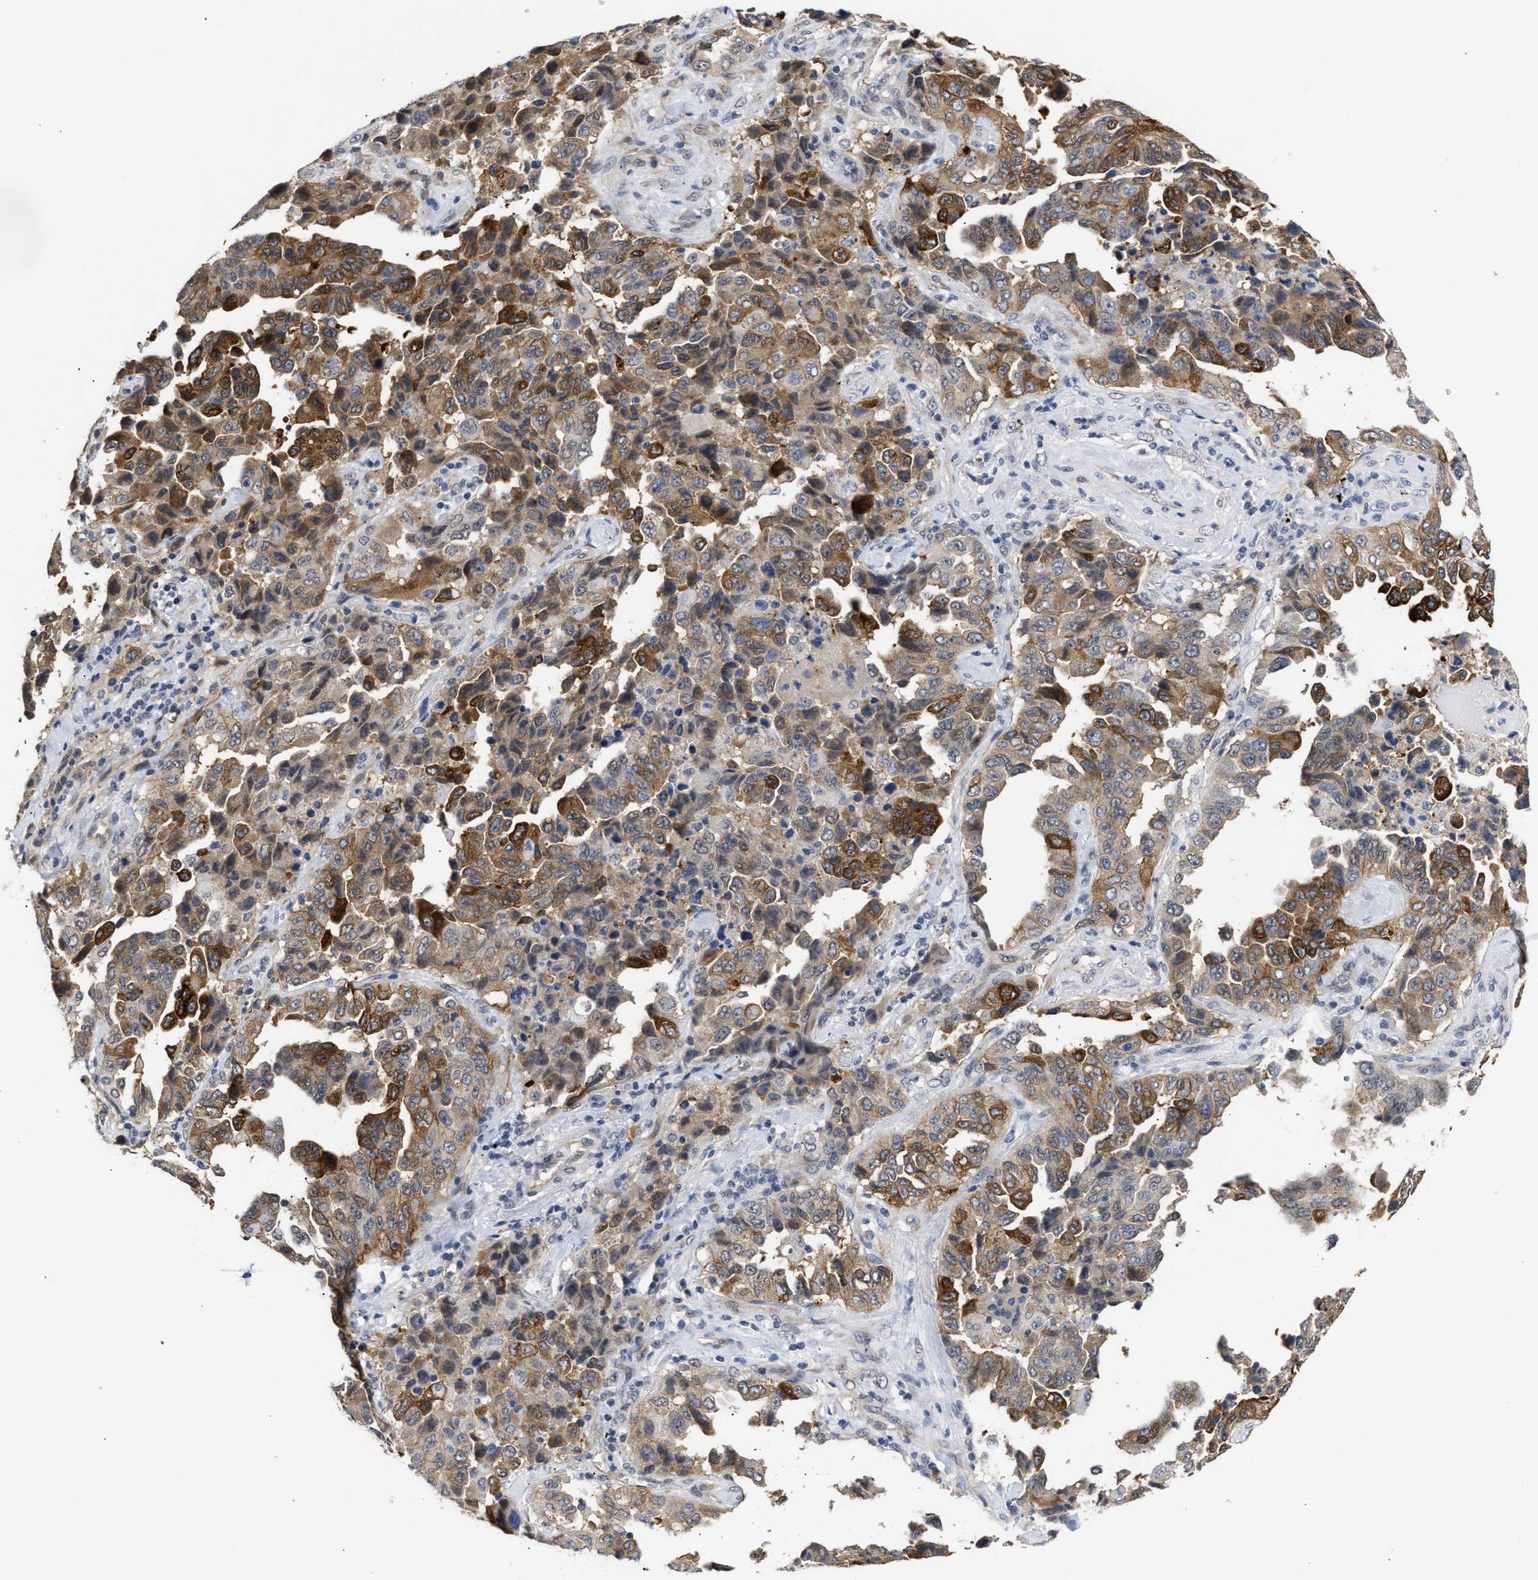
{"staining": {"intensity": "moderate", "quantity": ">75%", "location": "cytoplasmic/membranous"}, "tissue": "lung cancer", "cell_type": "Tumor cells", "image_type": "cancer", "snomed": [{"axis": "morphology", "description": "Adenocarcinoma, NOS"}, {"axis": "topography", "description": "Lung"}], "caption": "Tumor cells exhibit moderate cytoplasmic/membranous positivity in about >75% of cells in lung cancer (adenocarcinoma).", "gene": "AHNAK2", "patient": {"sex": "female", "age": 51}}